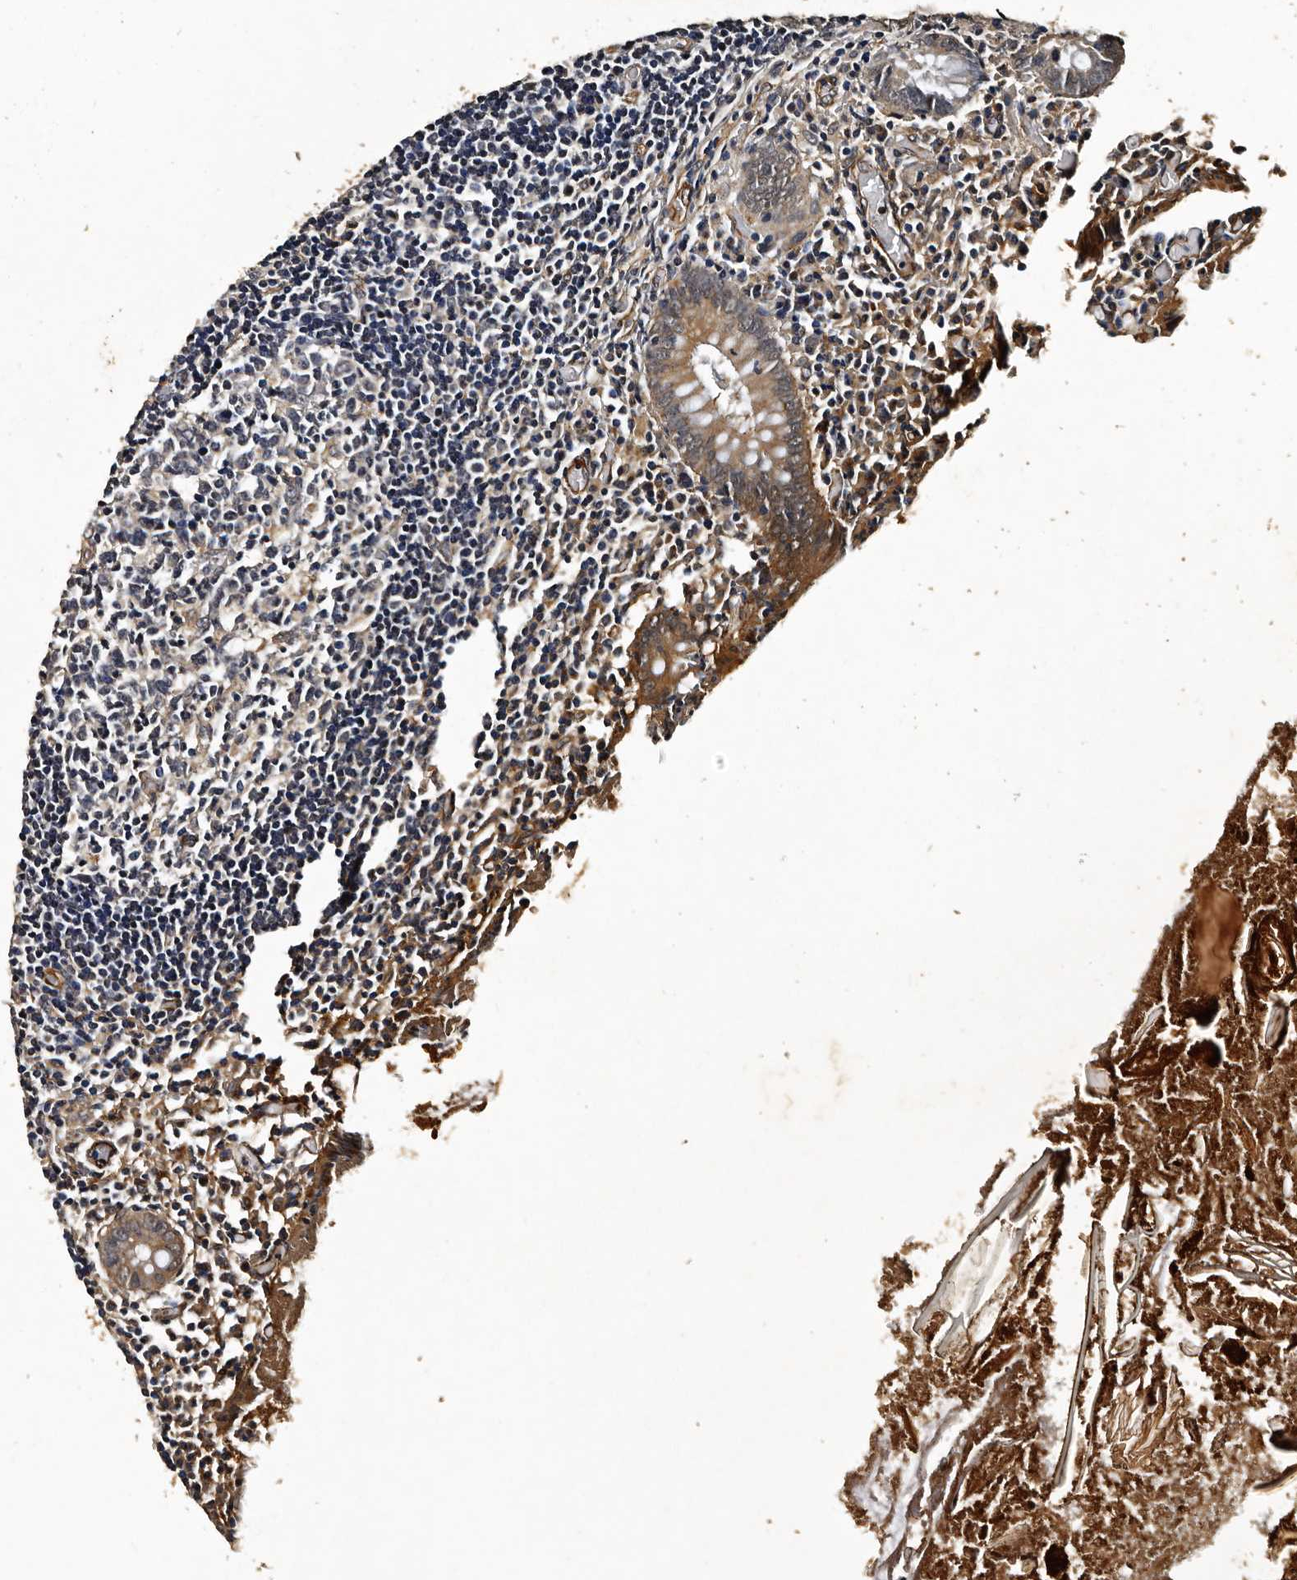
{"staining": {"intensity": "moderate", "quantity": ">75%", "location": "cytoplasmic/membranous"}, "tissue": "appendix", "cell_type": "Glandular cells", "image_type": "normal", "snomed": [{"axis": "morphology", "description": "Normal tissue, NOS"}, {"axis": "topography", "description": "Appendix"}], "caption": "Appendix was stained to show a protein in brown. There is medium levels of moderate cytoplasmic/membranous staining in approximately >75% of glandular cells.", "gene": "CPNE3", "patient": {"sex": "female", "age": 17}}